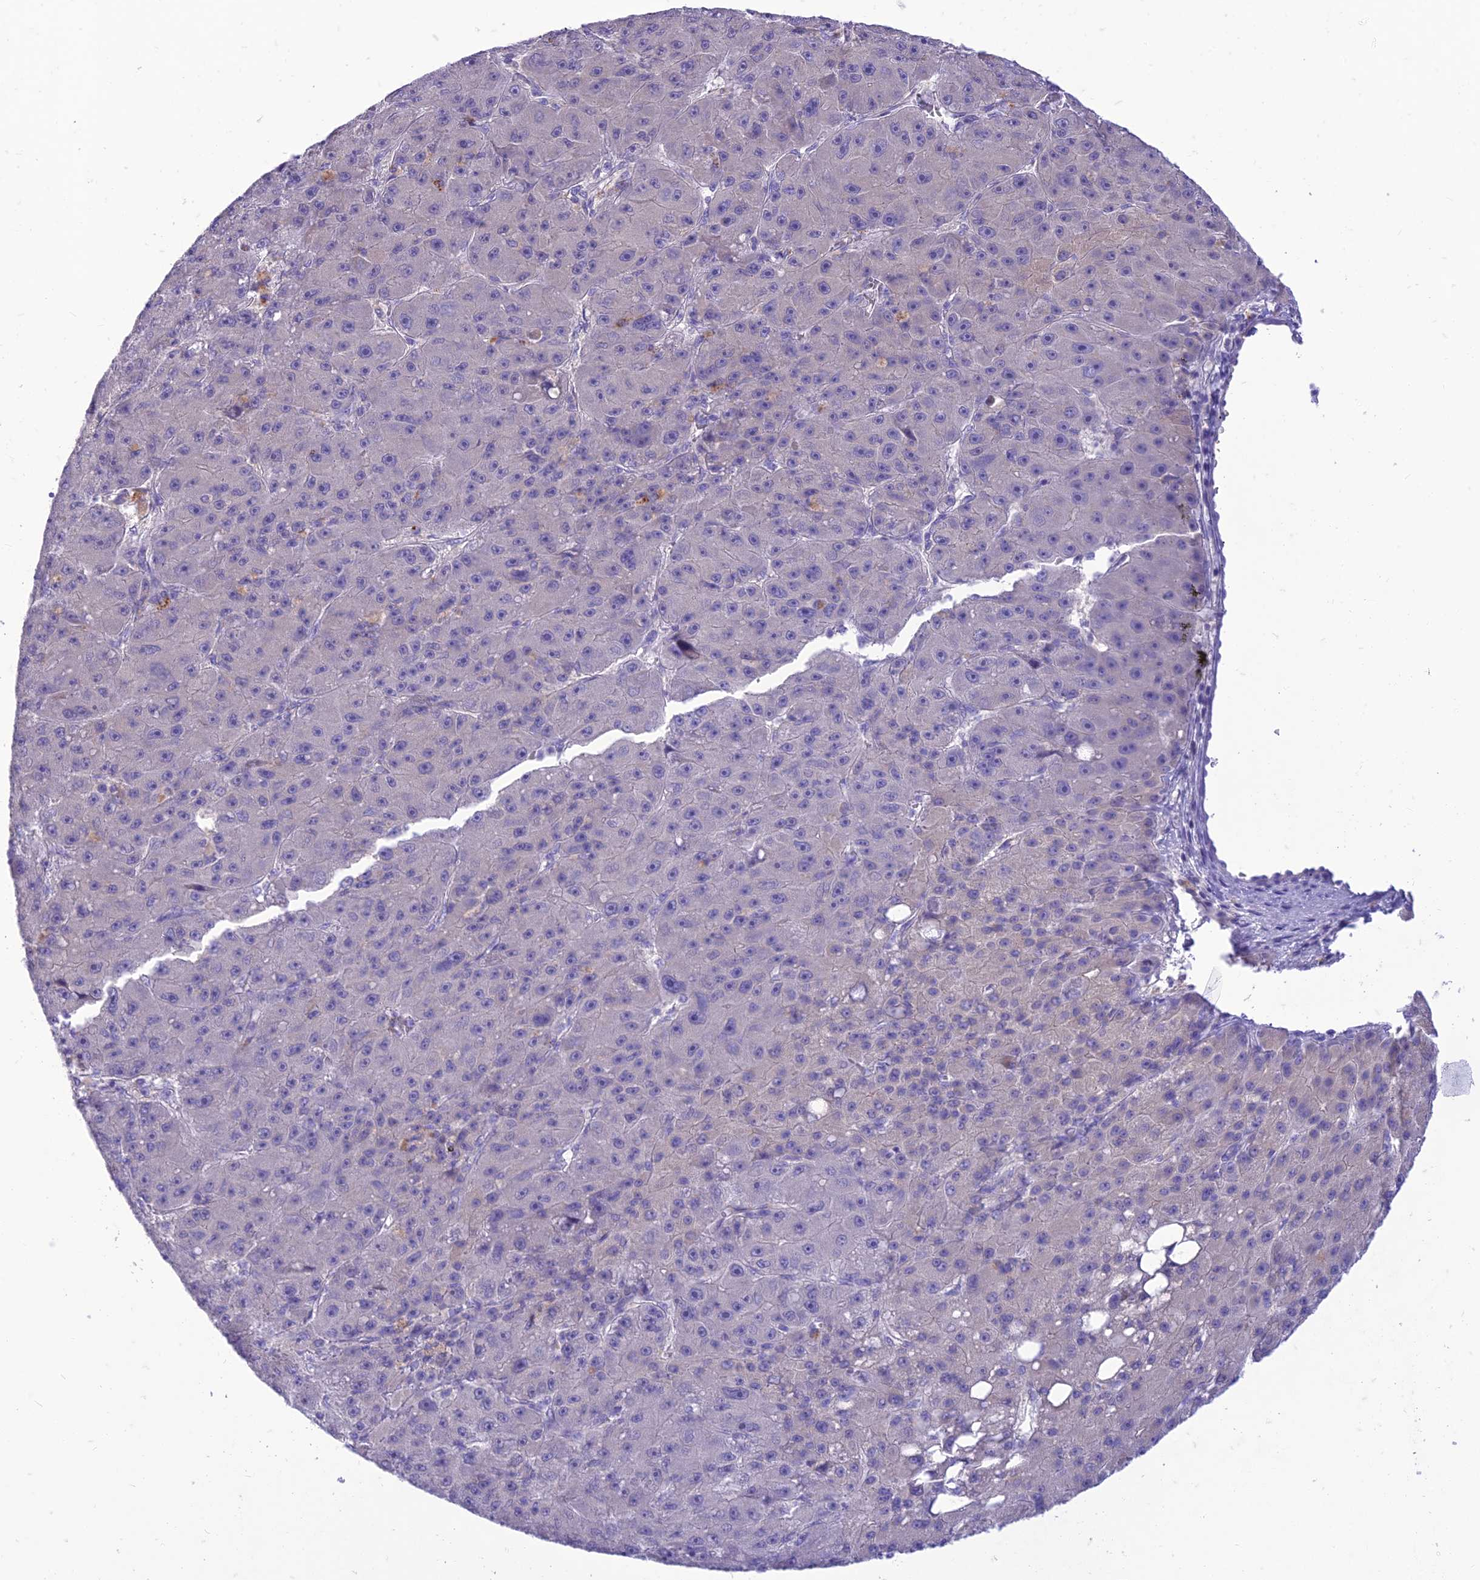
{"staining": {"intensity": "negative", "quantity": "none", "location": "none"}, "tissue": "liver cancer", "cell_type": "Tumor cells", "image_type": "cancer", "snomed": [{"axis": "morphology", "description": "Carcinoma, Hepatocellular, NOS"}, {"axis": "topography", "description": "Liver"}], "caption": "This is a image of IHC staining of liver hepatocellular carcinoma, which shows no positivity in tumor cells.", "gene": "DHDH", "patient": {"sex": "male", "age": 67}}